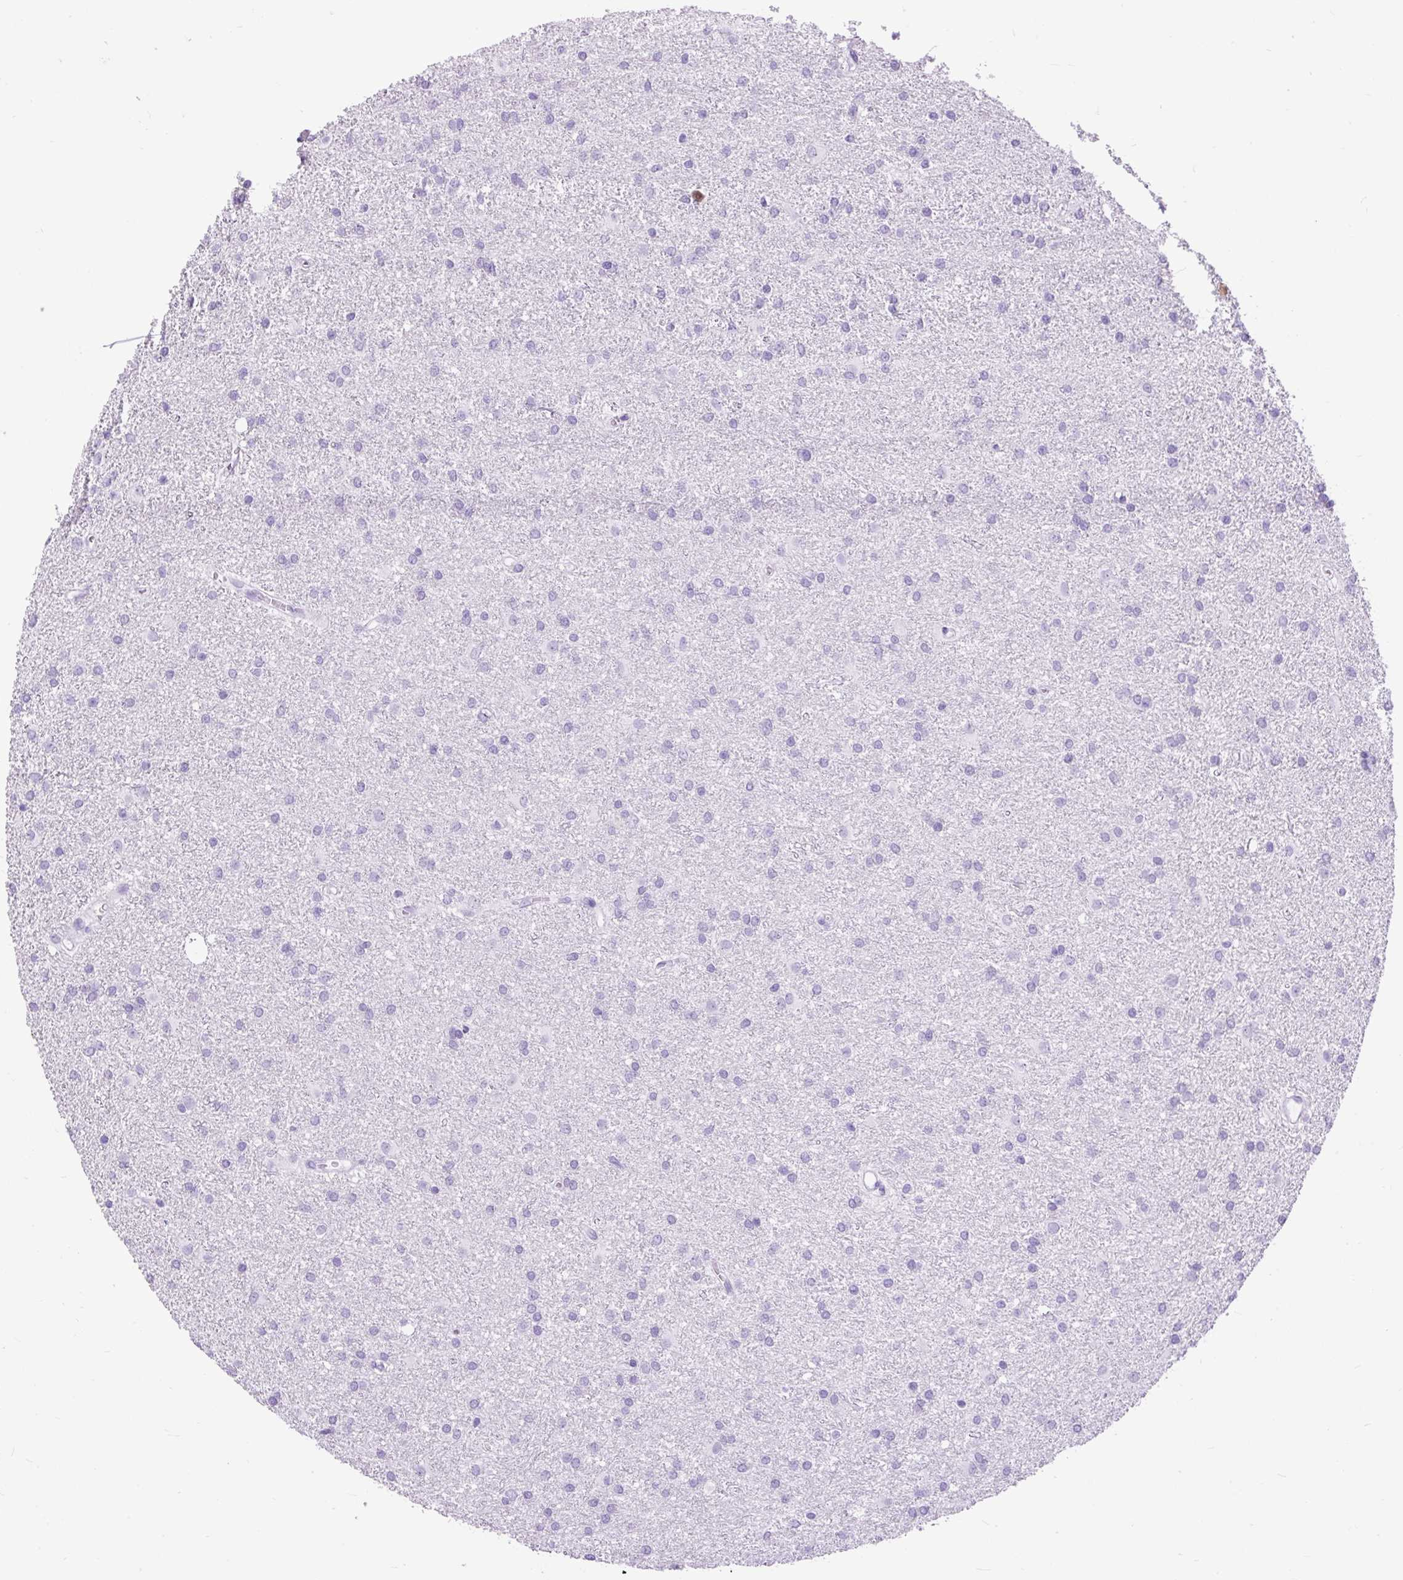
{"staining": {"intensity": "negative", "quantity": "none", "location": "none"}, "tissue": "glioma", "cell_type": "Tumor cells", "image_type": "cancer", "snomed": [{"axis": "morphology", "description": "Glioma, malignant, High grade"}, {"axis": "topography", "description": "Brain"}], "caption": "This is a micrograph of immunohistochemistry (IHC) staining of glioma, which shows no expression in tumor cells.", "gene": "RACGAP1", "patient": {"sex": "female", "age": 50}}